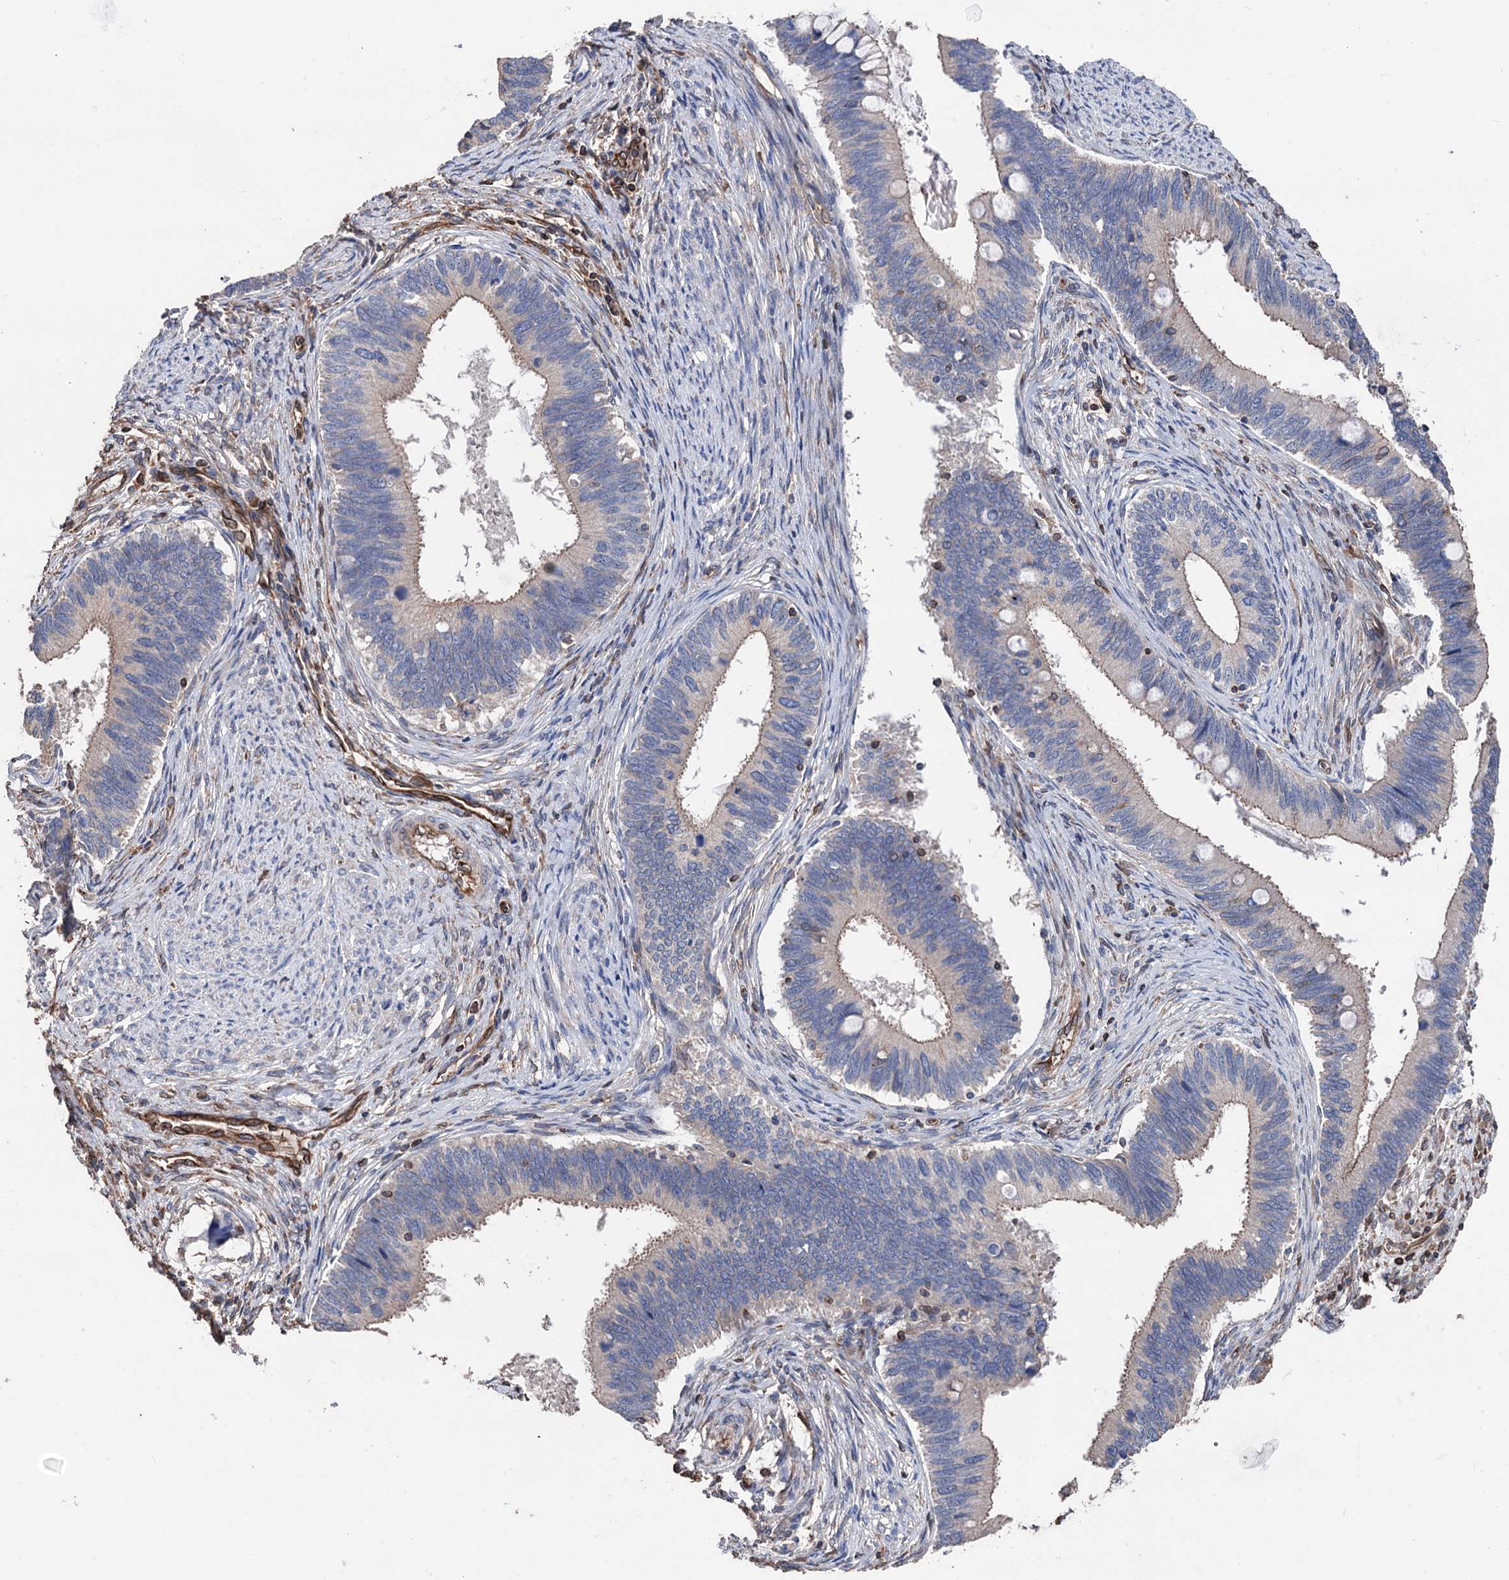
{"staining": {"intensity": "negative", "quantity": "none", "location": "none"}, "tissue": "cervical cancer", "cell_type": "Tumor cells", "image_type": "cancer", "snomed": [{"axis": "morphology", "description": "Adenocarcinoma, NOS"}, {"axis": "topography", "description": "Cervix"}], "caption": "Immunohistochemistry (IHC) image of neoplastic tissue: human adenocarcinoma (cervical) stained with DAB exhibits no significant protein positivity in tumor cells.", "gene": "STING1", "patient": {"sex": "female", "age": 42}}